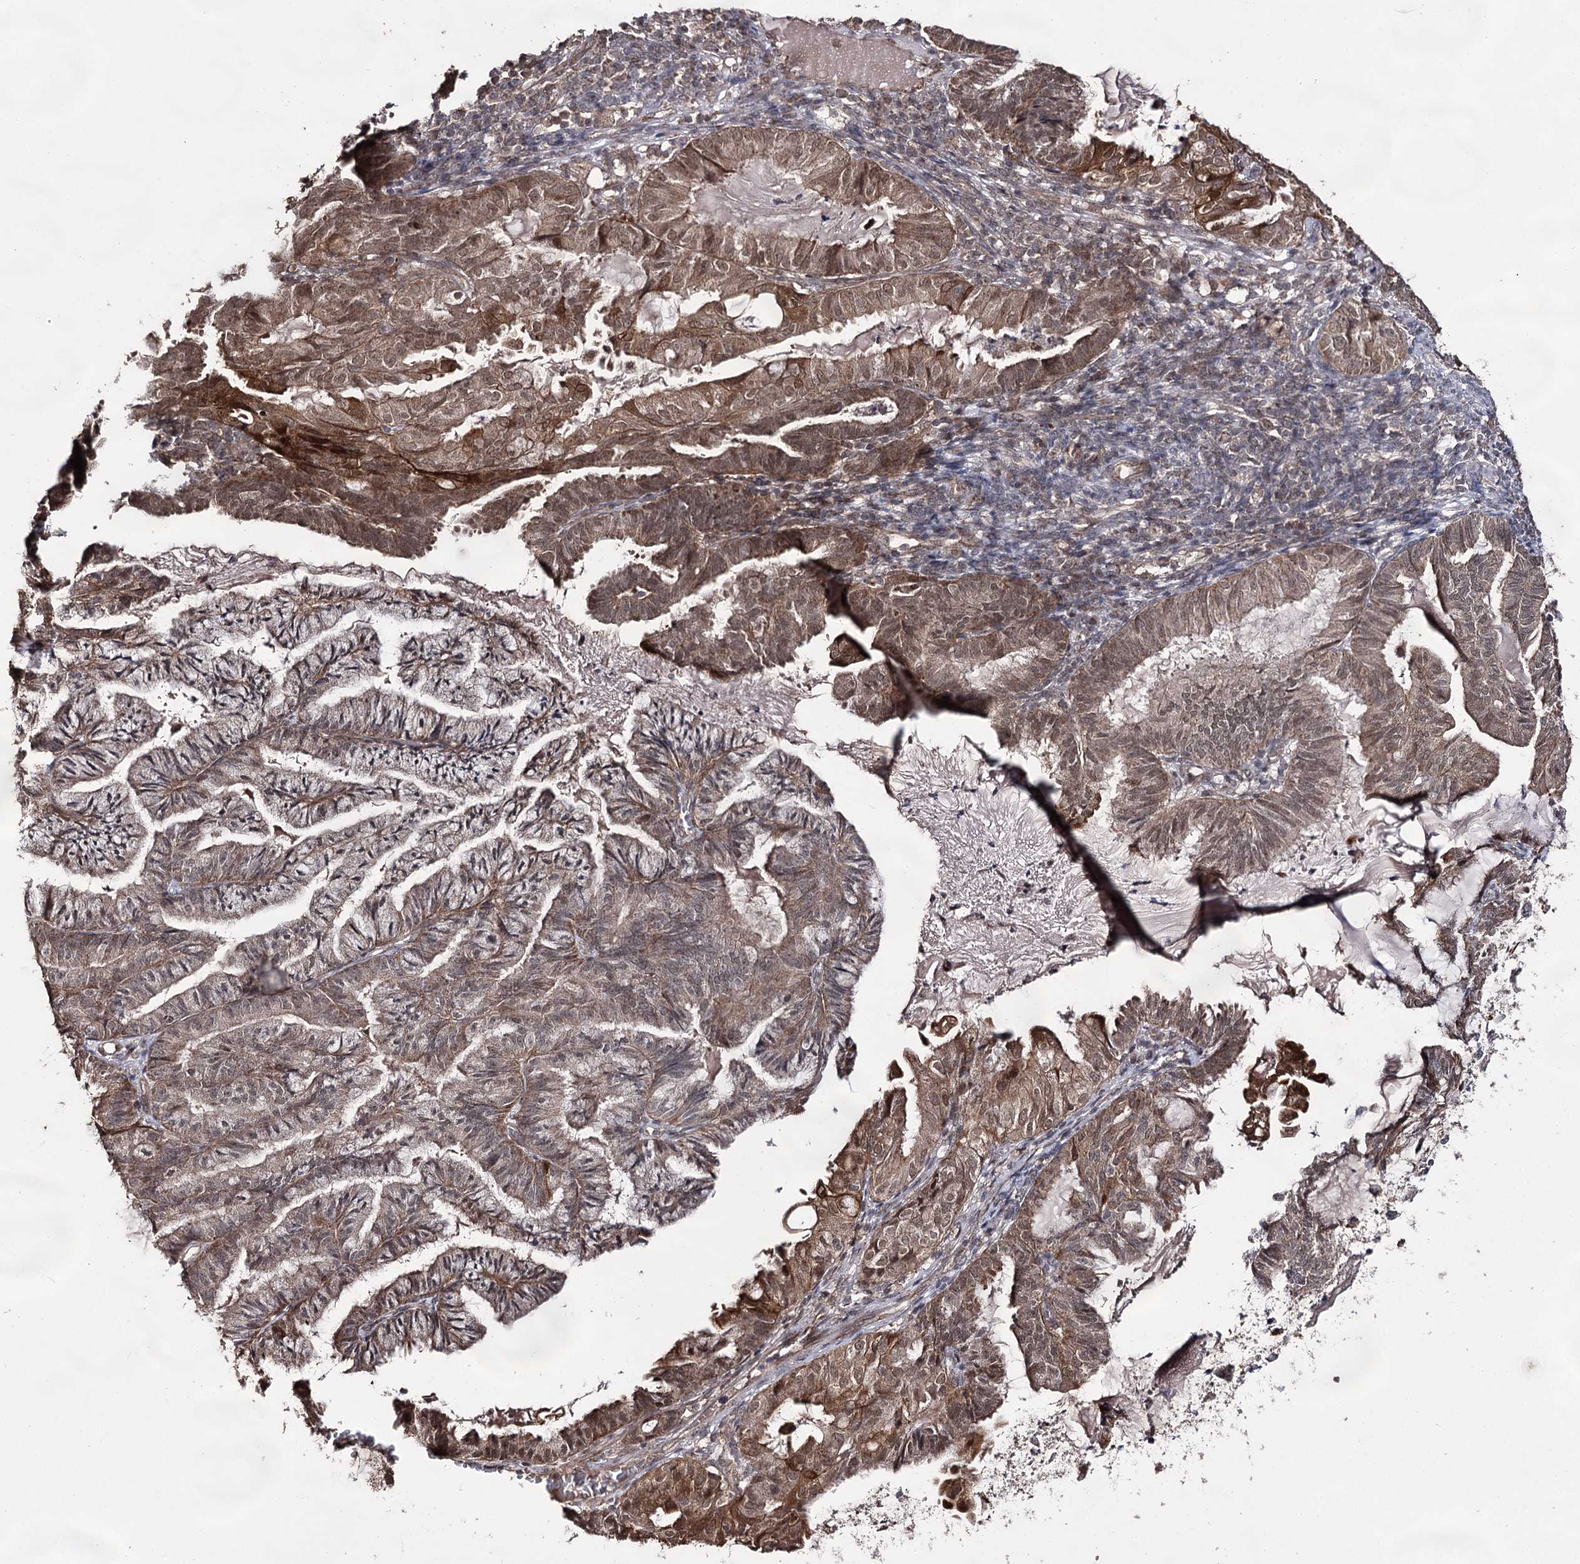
{"staining": {"intensity": "moderate", "quantity": ">75%", "location": "cytoplasmic/membranous,nuclear"}, "tissue": "endometrial cancer", "cell_type": "Tumor cells", "image_type": "cancer", "snomed": [{"axis": "morphology", "description": "Adenocarcinoma, NOS"}, {"axis": "topography", "description": "Endometrium"}], "caption": "Human endometrial cancer (adenocarcinoma) stained with a brown dye reveals moderate cytoplasmic/membranous and nuclear positive expression in approximately >75% of tumor cells.", "gene": "ACTR6", "patient": {"sex": "female", "age": 86}}